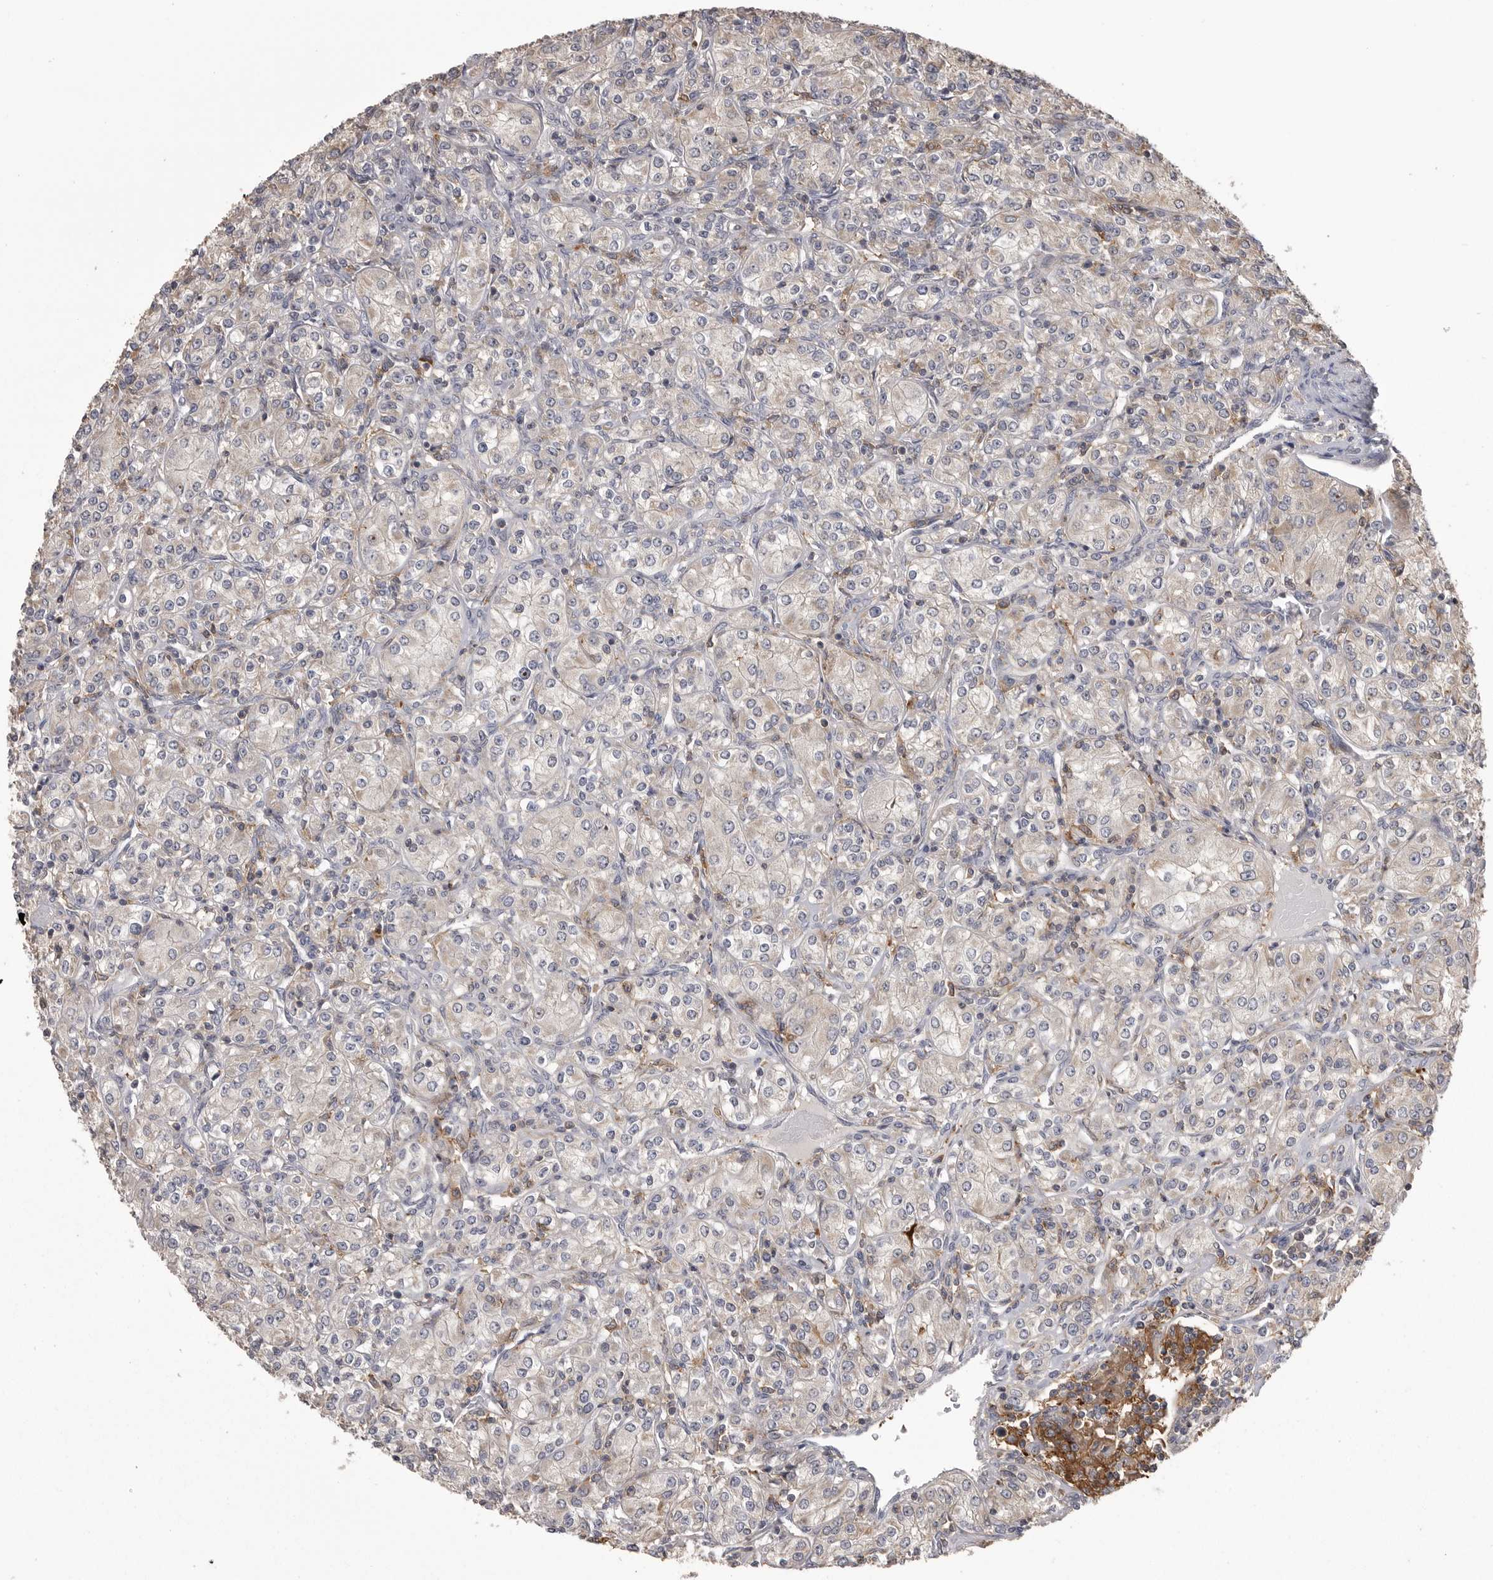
{"staining": {"intensity": "negative", "quantity": "none", "location": "none"}, "tissue": "renal cancer", "cell_type": "Tumor cells", "image_type": "cancer", "snomed": [{"axis": "morphology", "description": "Adenocarcinoma, NOS"}, {"axis": "topography", "description": "Kidney"}], "caption": "An immunohistochemistry (IHC) histopathology image of adenocarcinoma (renal) is shown. There is no staining in tumor cells of adenocarcinoma (renal).", "gene": "CMTM6", "patient": {"sex": "male", "age": 77}}